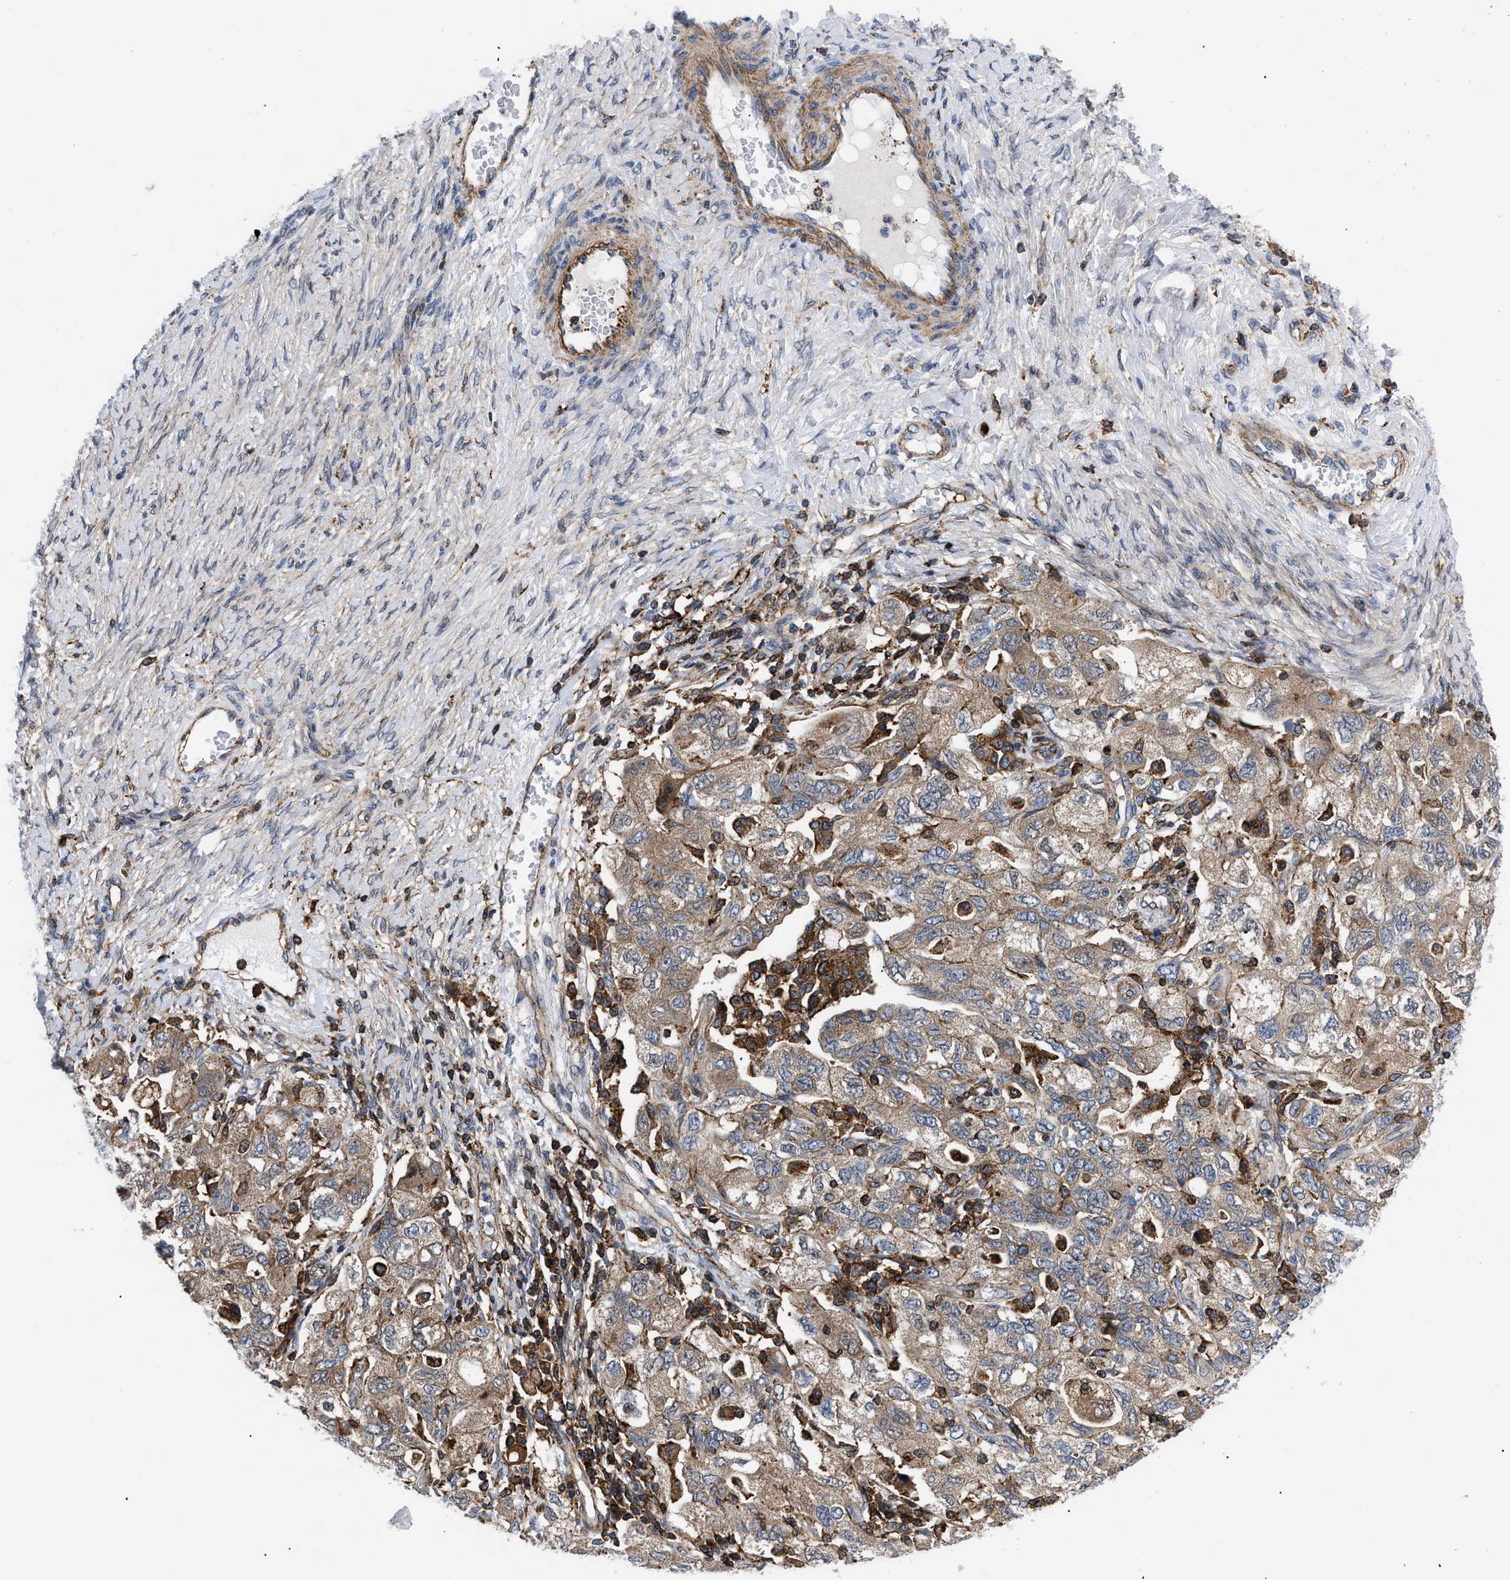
{"staining": {"intensity": "weak", "quantity": ">75%", "location": "cytoplasmic/membranous"}, "tissue": "ovarian cancer", "cell_type": "Tumor cells", "image_type": "cancer", "snomed": [{"axis": "morphology", "description": "Carcinoma, NOS"}, {"axis": "morphology", "description": "Cystadenocarcinoma, serous, NOS"}, {"axis": "topography", "description": "Ovary"}], "caption": "Ovarian cancer (serous cystadenocarcinoma) tissue reveals weak cytoplasmic/membranous staining in approximately >75% of tumor cells, visualized by immunohistochemistry.", "gene": "SPAST", "patient": {"sex": "female", "age": 69}}